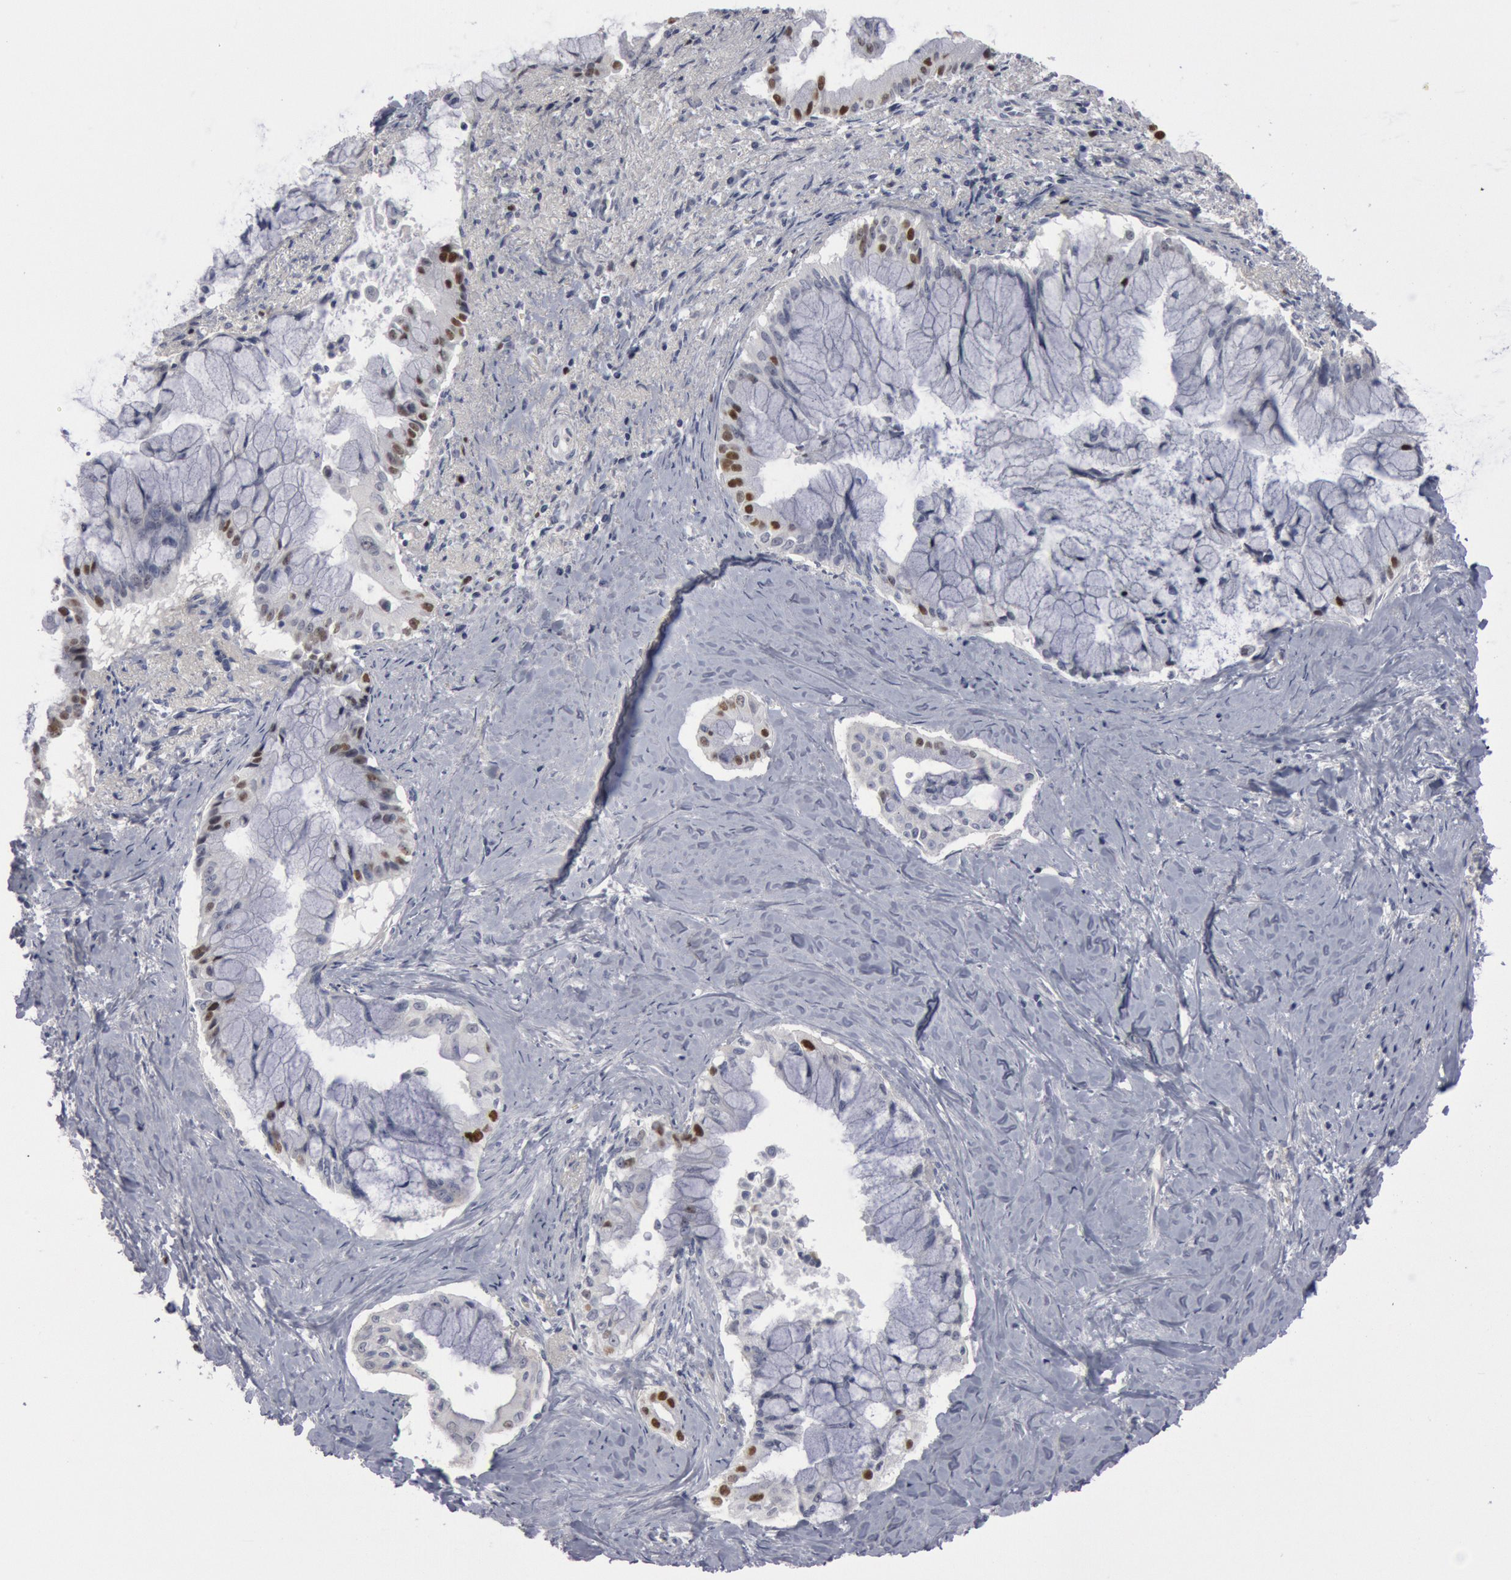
{"staining": {"intensity": "strong", "quantity": ">75%", "location": "nuclear"}, "tissue": "pancreatic cancer", "cell_type": "Tumor cells", "image_type": "cancer", "snomed": [{"axis": "morphology", "description": "Adenocarcinoma, NOS"}, {"axis": "topography", "description": "Pancreas"}], "caption": "Immunohistochemical staining of human pancreatic cancer (adenocarcinoma) shows high levels of strong nuclear positivity in about >75% of tumor cells. (IHC, brightfield microscopy, high magnification).", "gene": "WDHD1", "patient": {"sex": "male", "age": 59}}